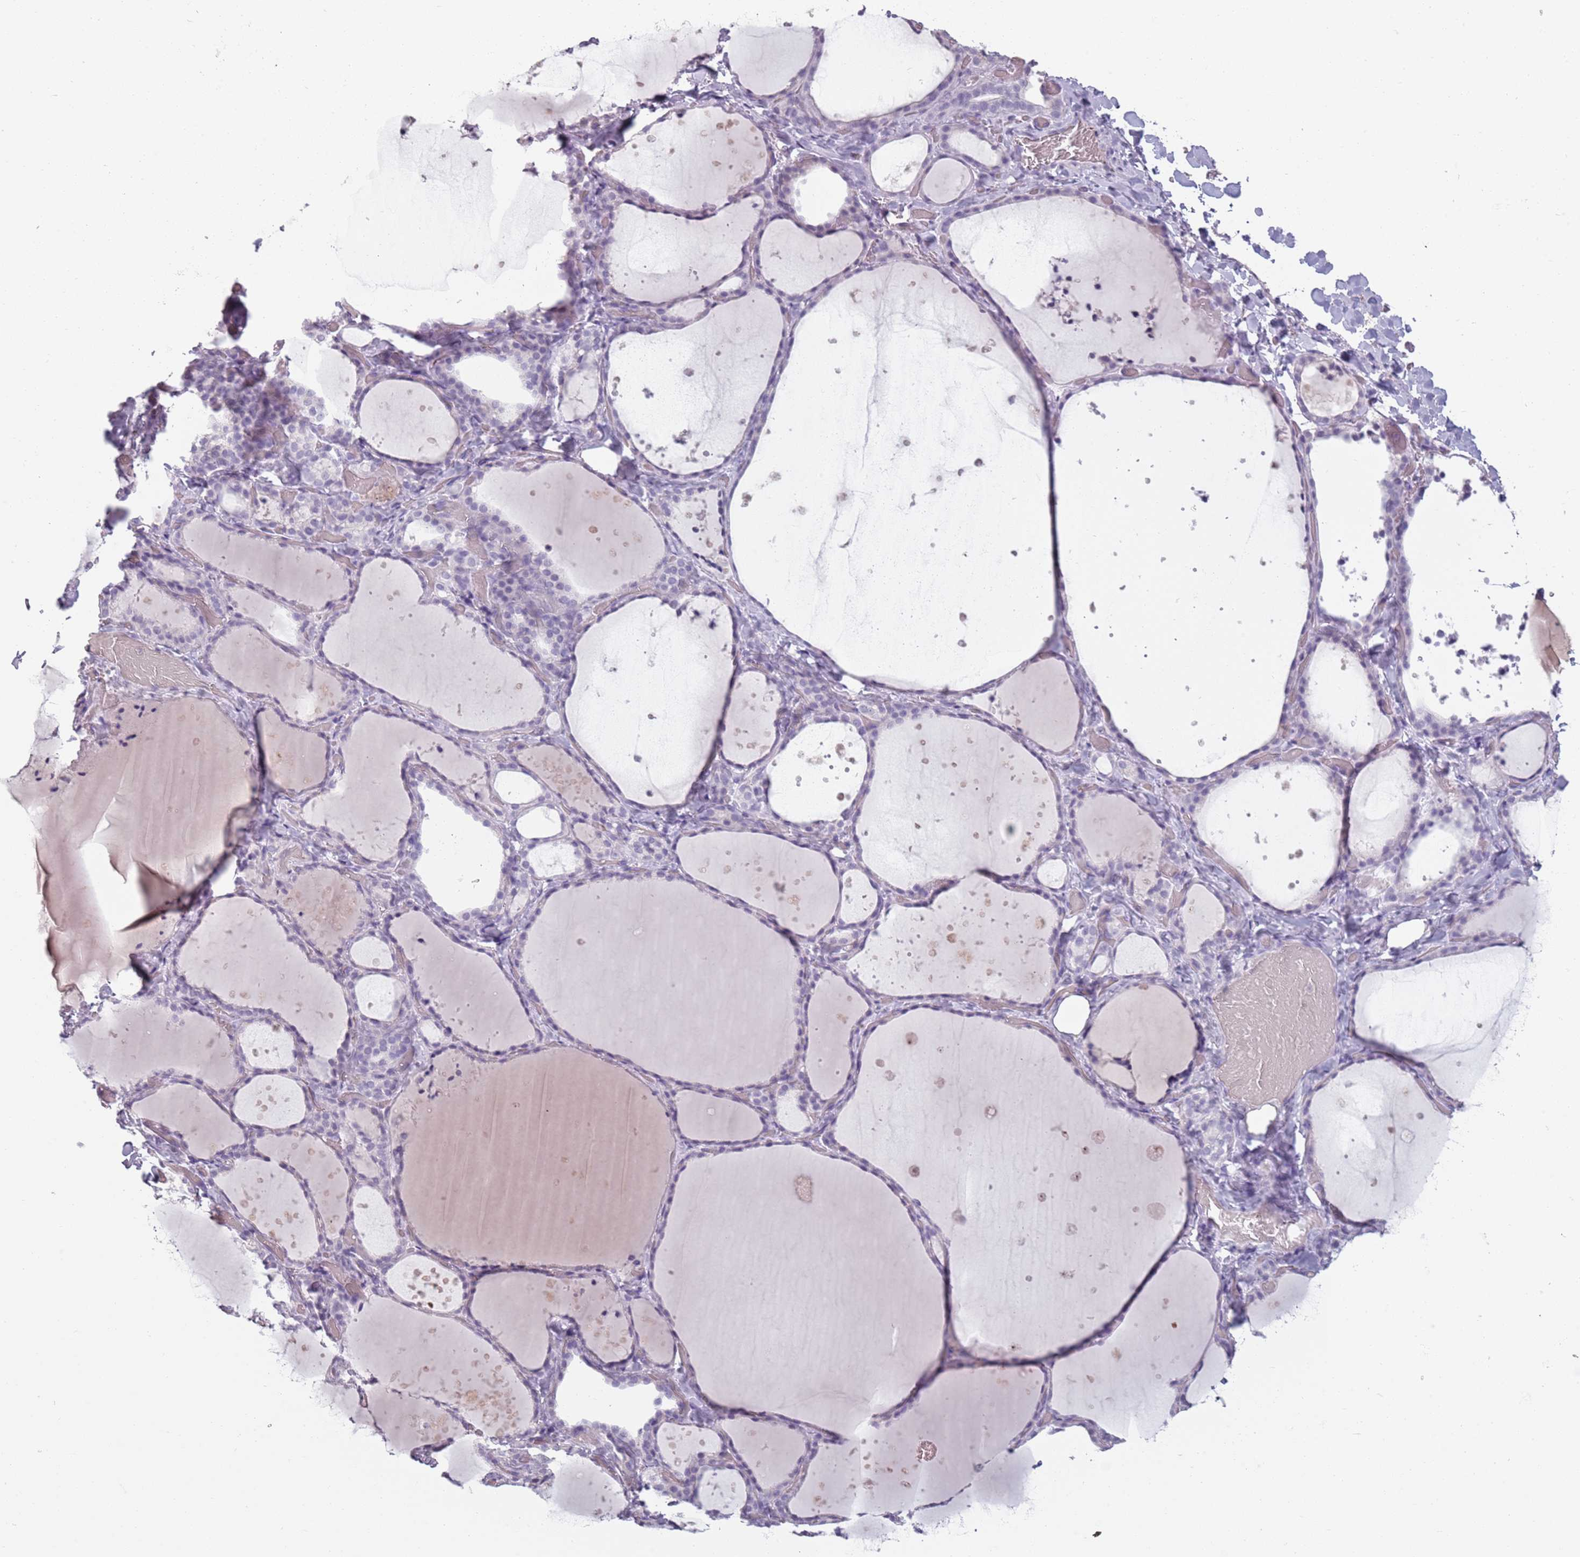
{"staining": {"intensity": "negative", "quantity": "none", "location": "none"}, "tissue": "thyroid gland", "cell_type": "Glandular cells", "image_type": "normal", "snomed": [{"axis": "morphology", "description": "Normal tissue, NOS"}, {"axis": "topography", "description": "Thyroid gland"}], "caption": "Benign thyroid gland was stained to show a protein in brown. There is no significant expression in glandular cells.", "gene": "PIEZO1", "patient": {"sex": "female", "age": 44}}